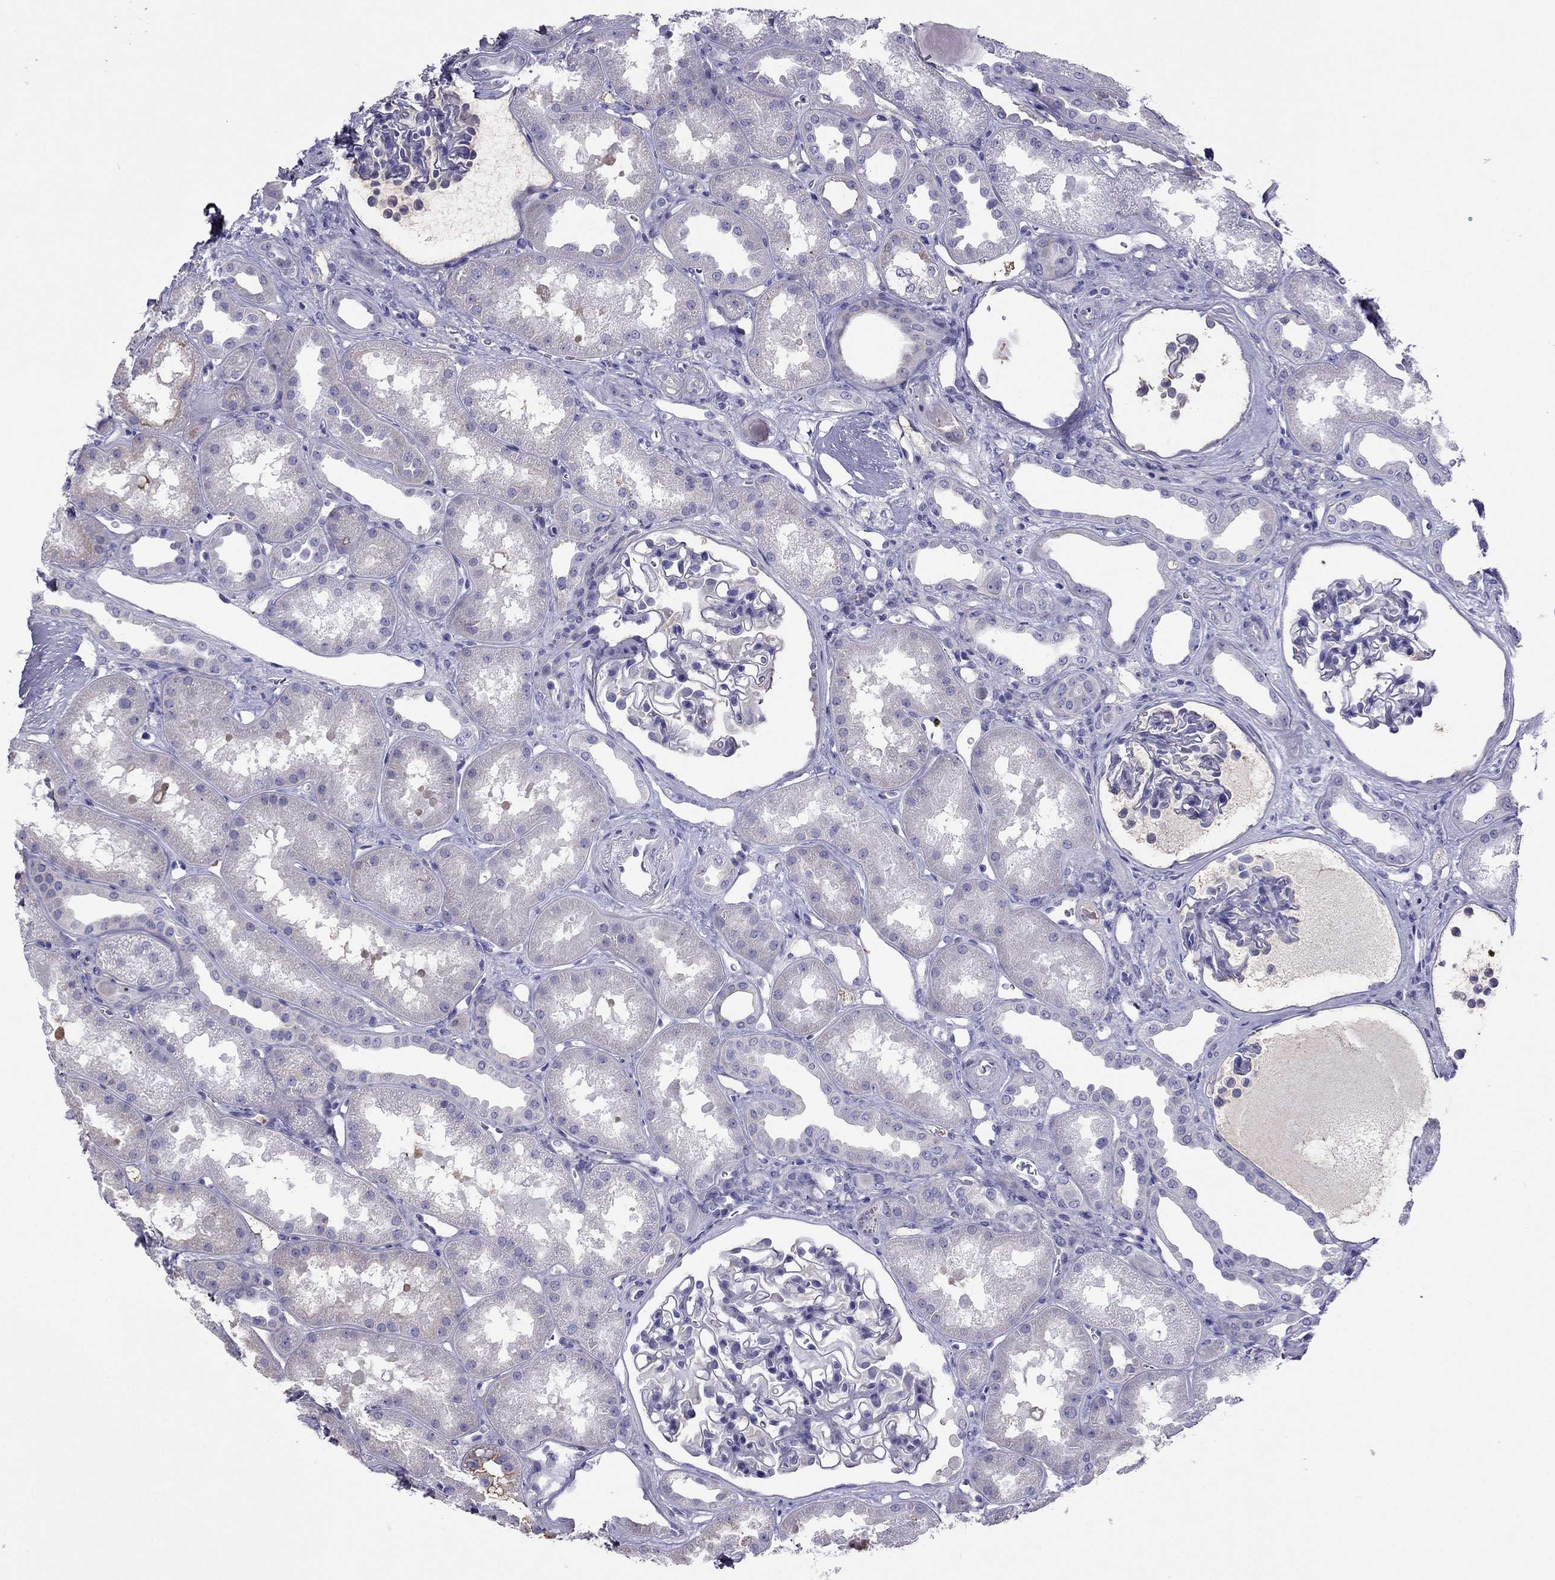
{"staining": {"intensity": "negative", "quantity": "none", "location": "none"}, "tissue": "kidney", "cell_type": "Cells in glomeruli", "image_type": "normal", "snomed": [{"axis": "morphology", "description": "Normal tissue, NOS"}, {"axis": "topography", "description": "Kidney"}], "caption": "The photomicrograph demonstrates no significant expression in cells in glomeruli of kidney. Nuclei are stained in blue.", "gene": "TBC1D21", "patient": {"sex": "male", "age": 61}}